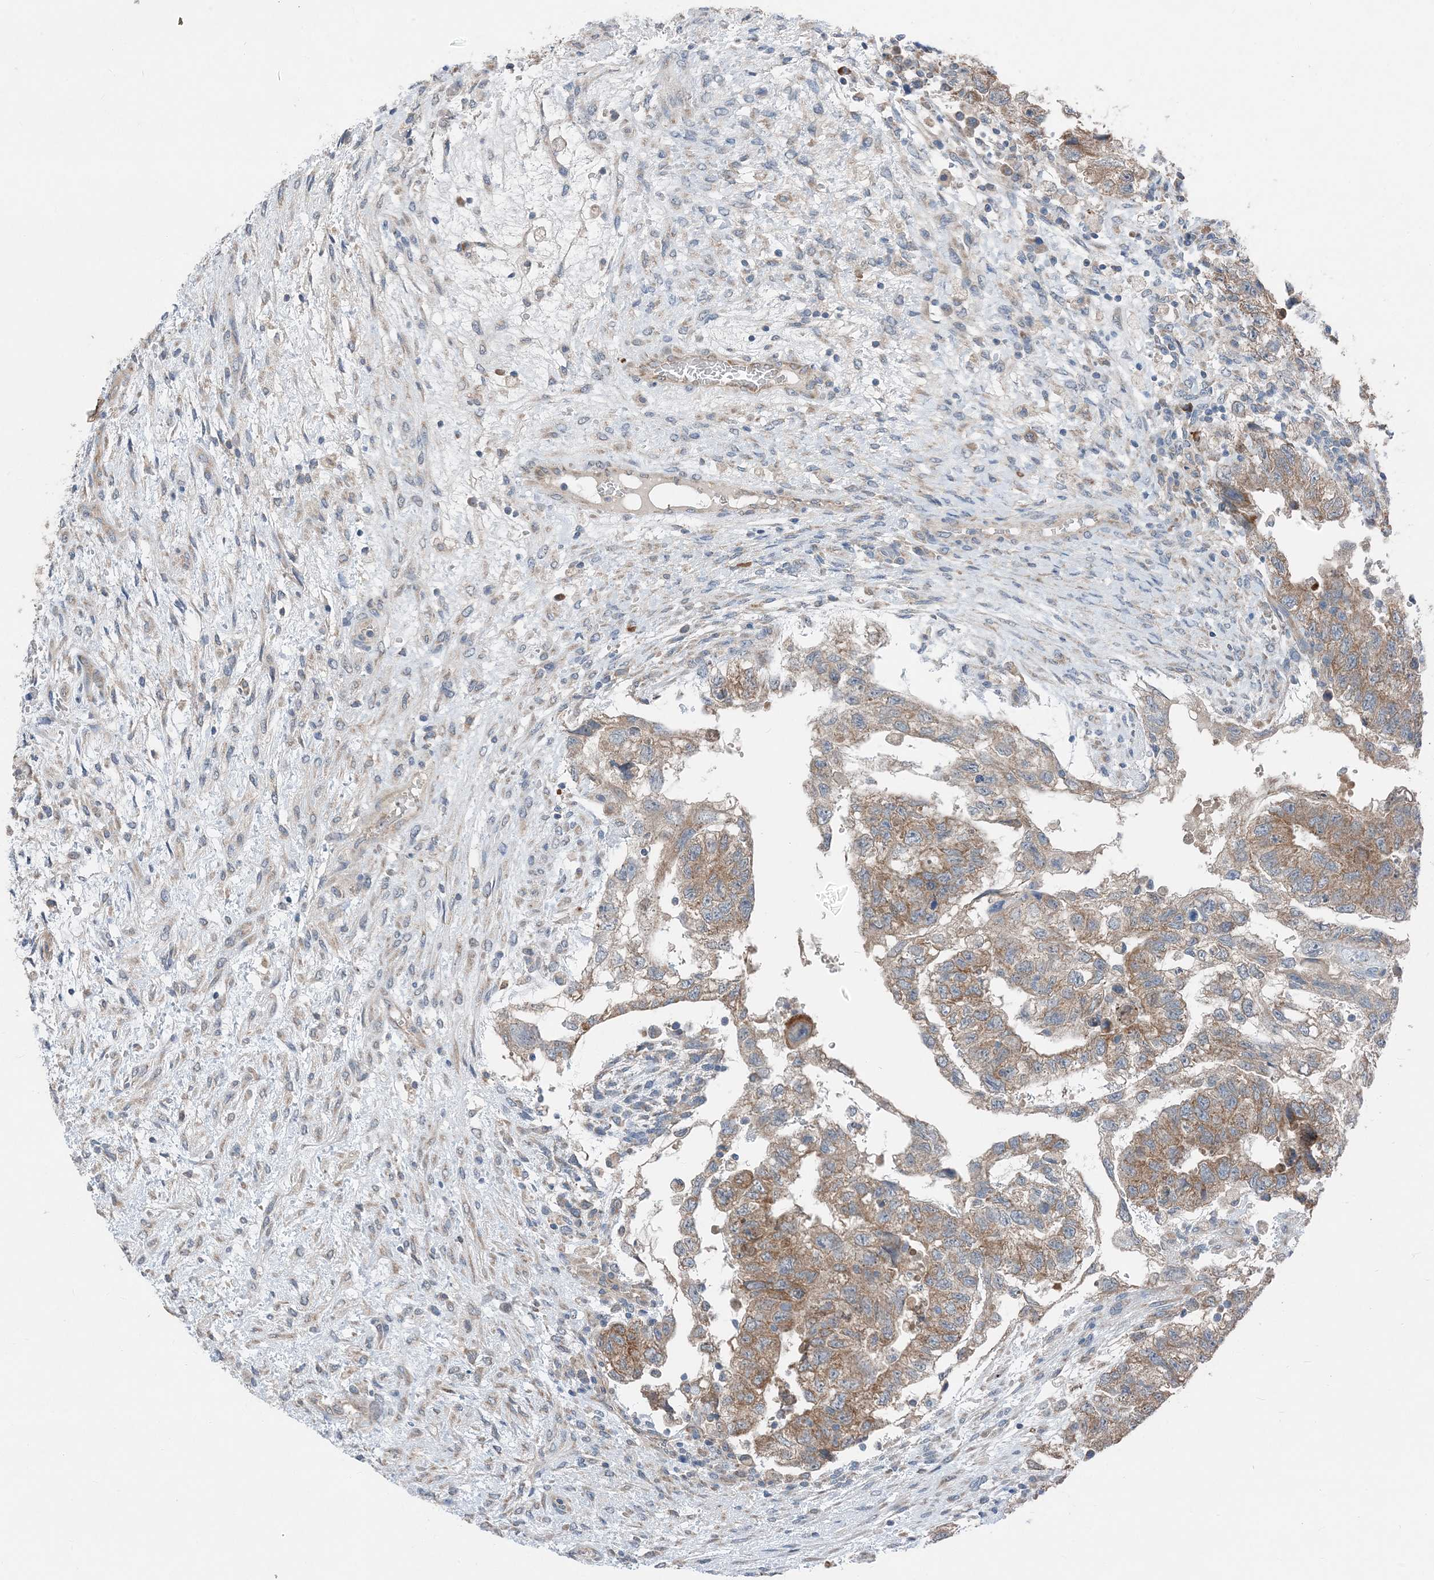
{"staining": {"intensity": "moderate", "quantity": "25%-75%", "location": "cytoplasmic/membranous"}, "tissue": "testis cancer", "cell_type": "Tumor cells", "image_type": "cancer", "snomed": [{"axis": "morphology", "description": "Carcinoma, Embryonal, NOS"}, {"axis": "topography", "description": "Testis"}], "caption": "Testis embryonal carcinoma was stained to show a protein in brown. There is medium levels of moderate cytoplasmic/membranous expression in about 25%-75% of tumor cells.", "gene": "DHX30", "patient": {"sex": "male", "age": 36}}